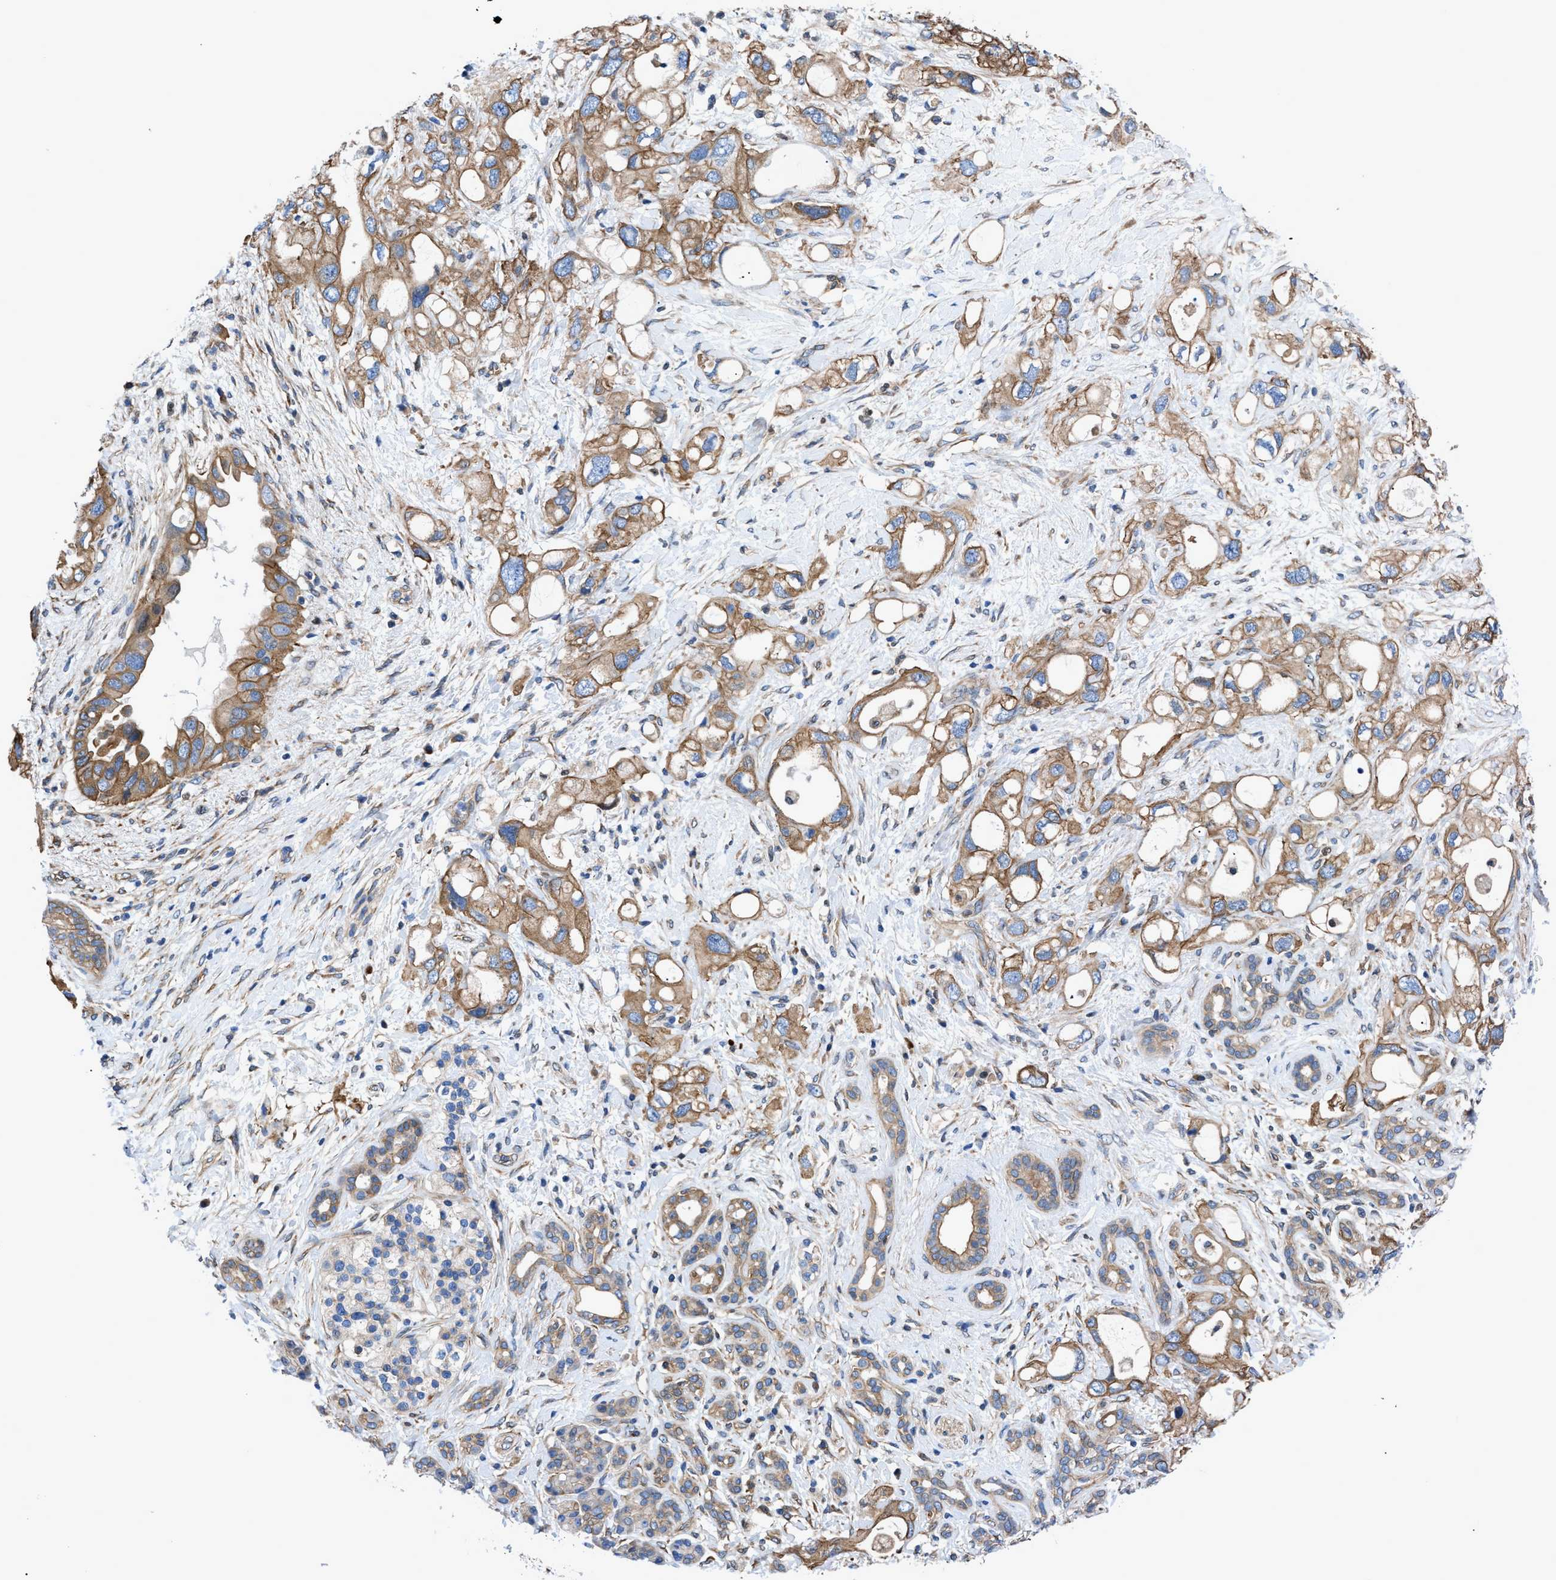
{"staining": {"intensity": "moderate", "quantity": ">75%", "location": "cytoplasmic/membranous"}, "tissue": "pancreatic cancer", "cell_type": "Tumor cells", "image_type": "cancer", "snomed": [{"axis": "morphology", "description": "Adenocarcinoma, NOS"}, {"axis": "topography", "description": "Pancreas"}], "caption": "Immunohistochemistry (IHC) (DAB) staining of pancreatic adenocarcinoma exhibits moderate cytoplasmic/membranous protein expression in approximately >75% of tumor cells. (brown staining indicates protein expression, while blue staining denotes nuclei).", "gene": "DMAC1", "patient": {"sex": "female", "age": 56}}